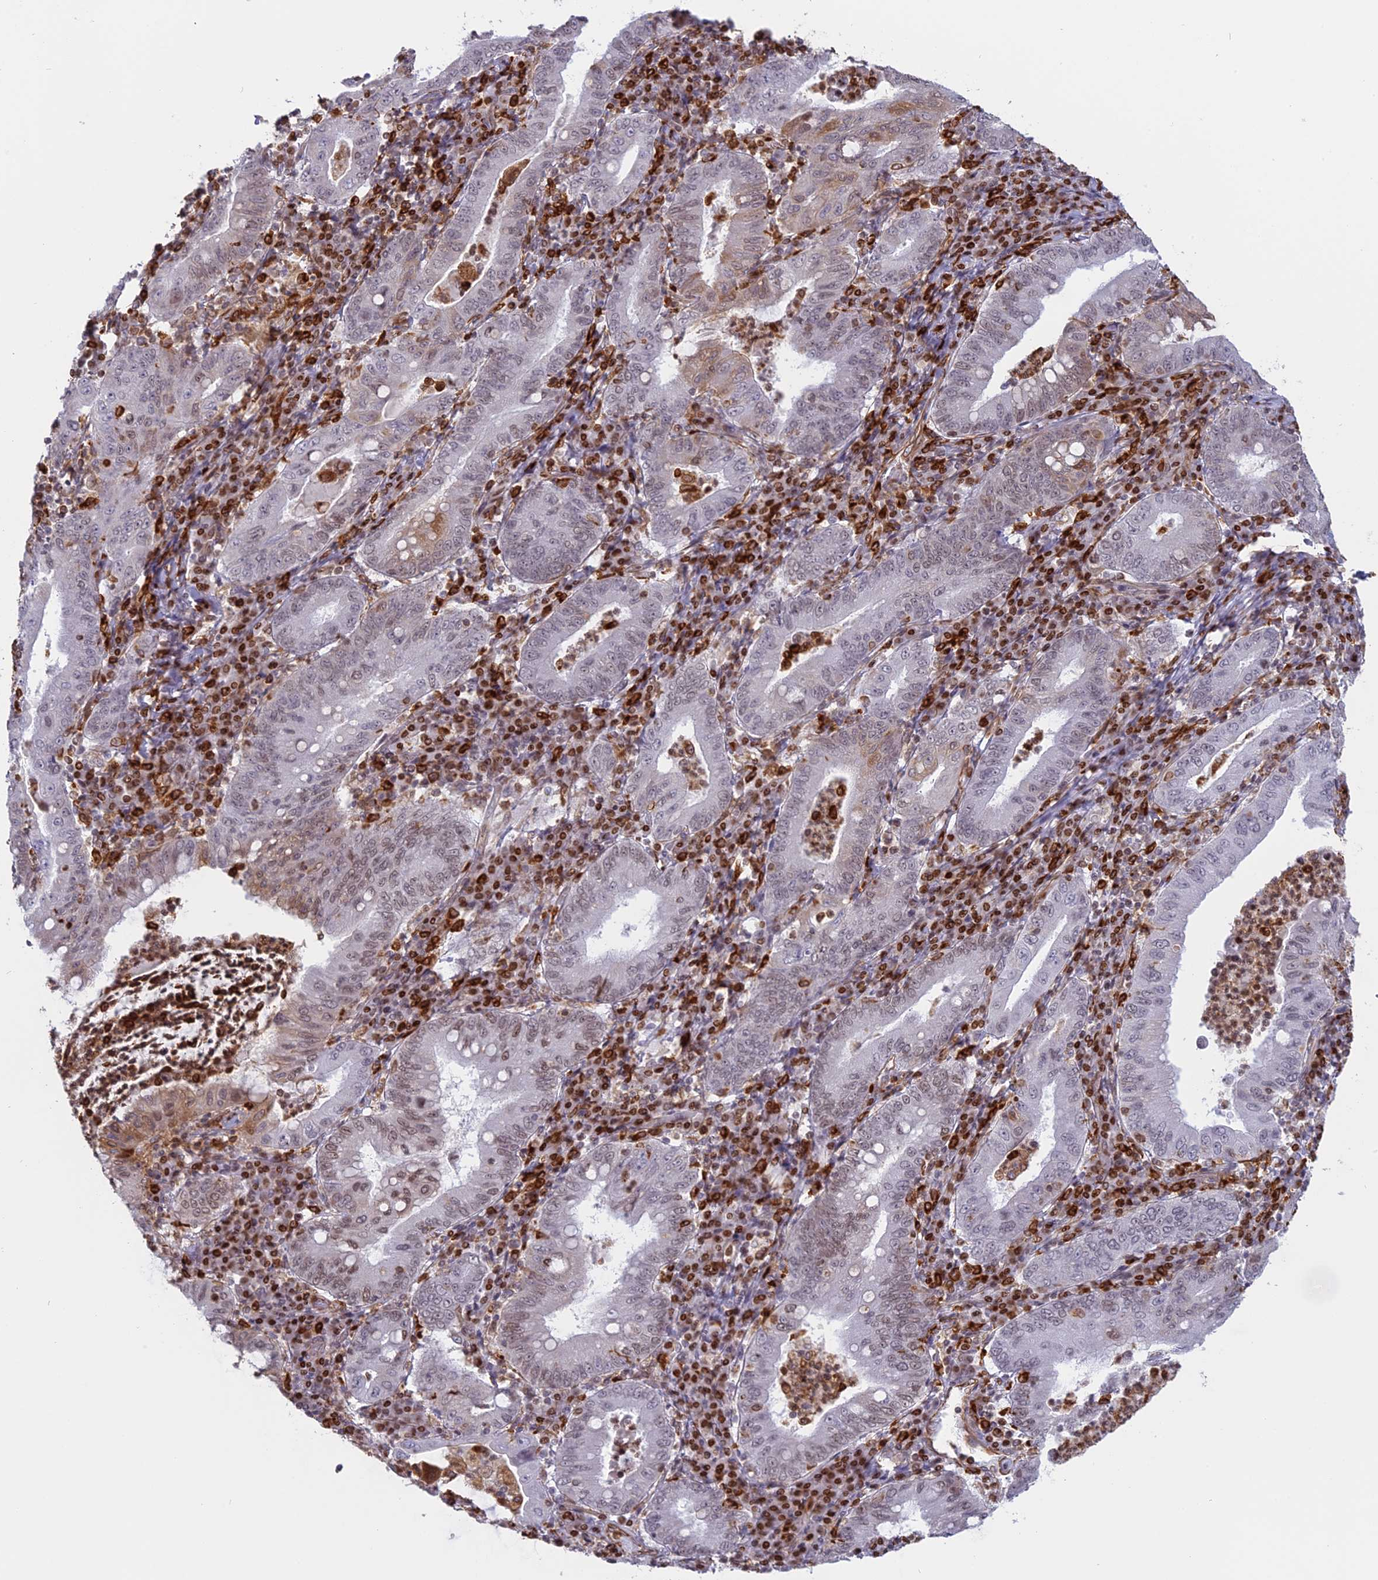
{"staining": {"intensity": "weak", "quantity": "<25%", "location": "cytoplasmic/membranous,nuclear"}, "tissue": "stomach cancer", "cell_type": "Tumor cells", "image_type": "cancer", "snomed": [{"axis": "morphology", "description": "Normal tissue, NOS"}, {"axis": "morphology", "description": "Adenocarcinoma, NOS"}, {"axis": "topography", "description": "Esophagus"}, {"axis": "topography", "description": "Stomach, upper"}, {"axis": "topography", "description": "Peripheral nerve tissue"}], "caption": "Immunohistochemistry (IHC) histopathology image of human stomach adenocarcinoma stained for a protein (brown), which displays no positivity in tumor cells. Nuclei are stained in blue.", "gene": "APOBR", "patient": {"sex": "male", "age": 62}}